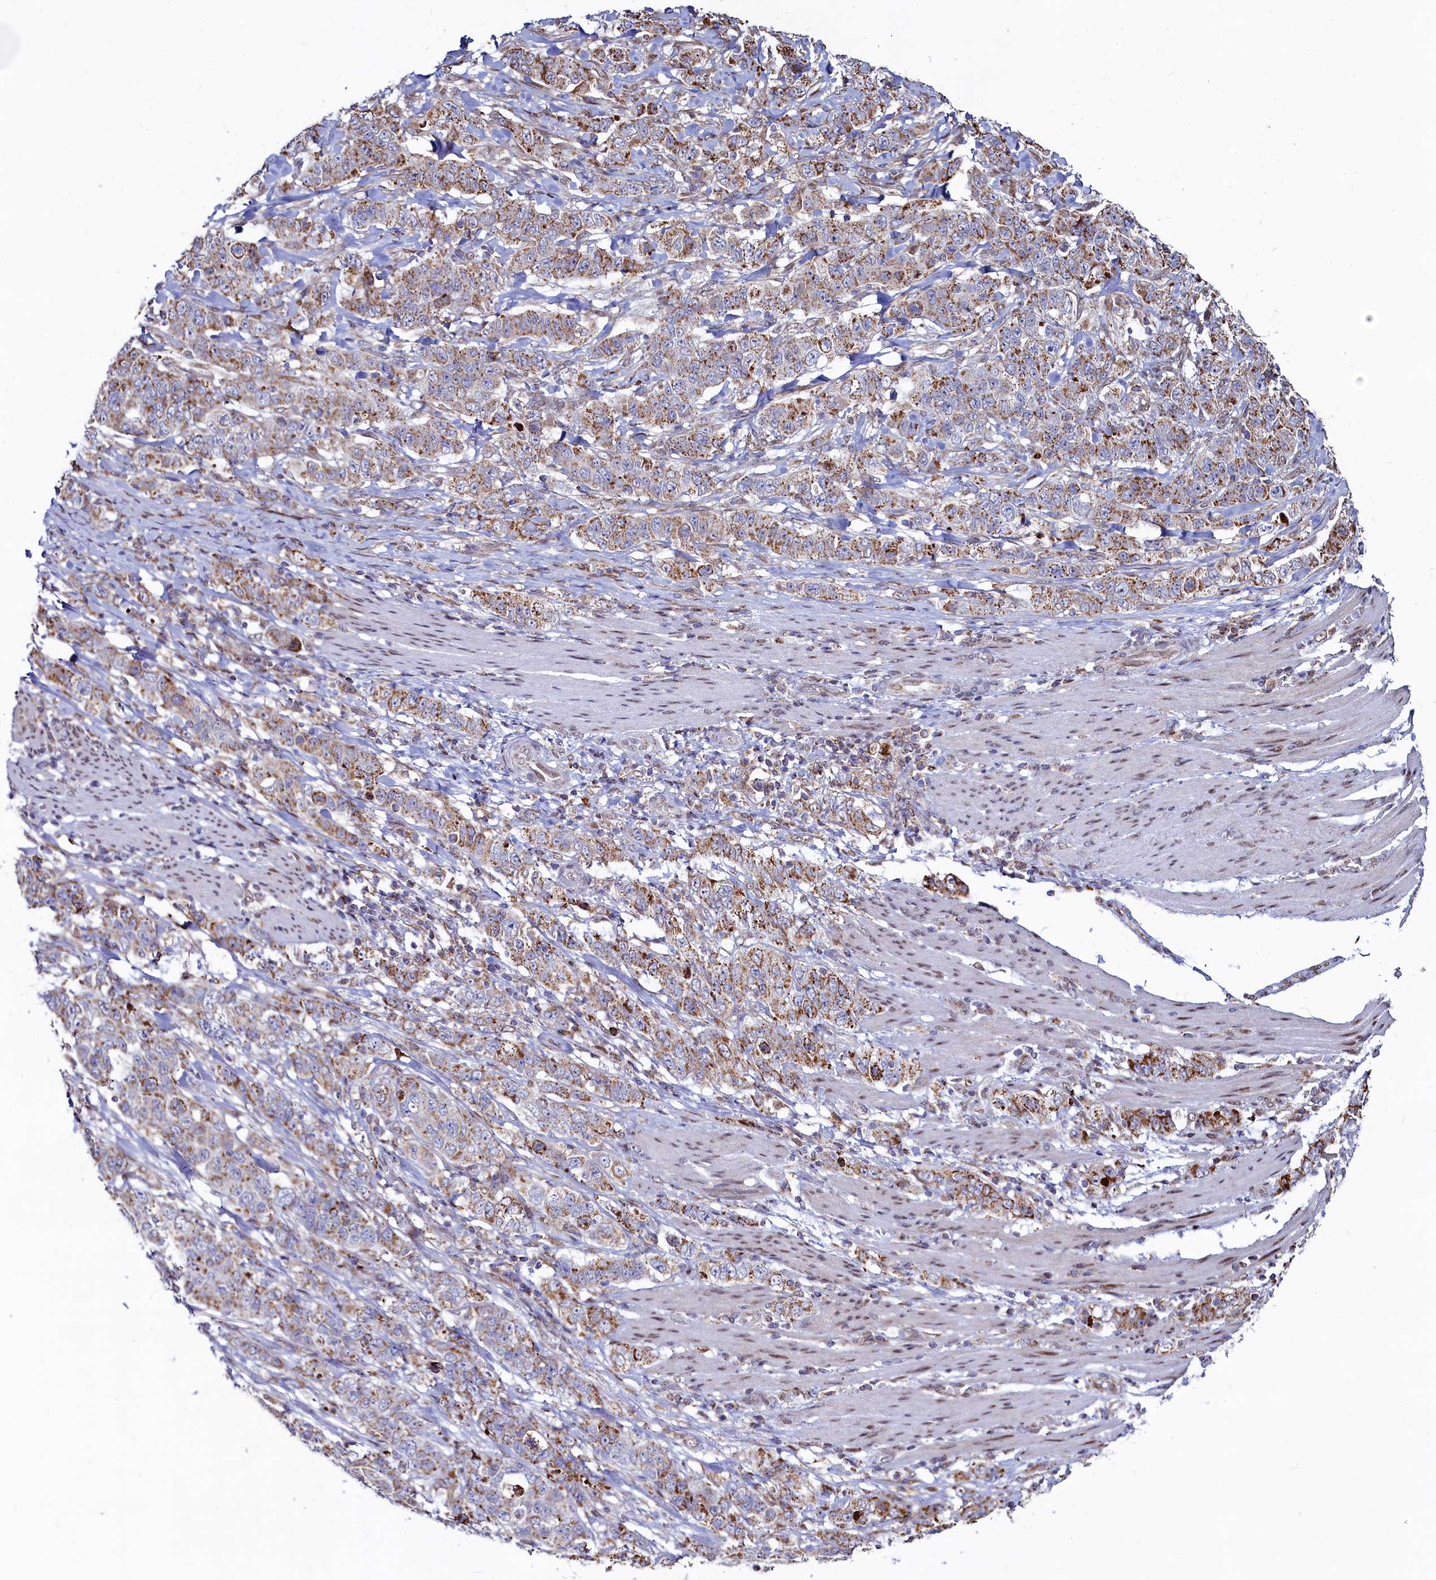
{"staining": {"intensity": "moderate", "quantity": "25%-75%", "location": "cytoplasmic/membranous"}, "tissue": "stomach cancer", "cell_type": "Tumor cells", "image_type": "cancer", "snomed": [{"axis": "morphology", "description": "Adenocarcinoma, NOS"}, {"axis": "topography", "description": "Stomach"}], "caption": "Immunohistochemistry staining of stomach cancer, which shows medium levels of moderate cytoplasmic/membranous staining in approximately 25%-75% of tumor cells indicating moderate cytoplasmic/membranous protein positivity. The staining was performed using DAB (brown) for protein detection and nuclei were counterstained in hematoxylin (blue).", "gene": "HDGFL3", "patient": {"sex": "male", "age": 48}}